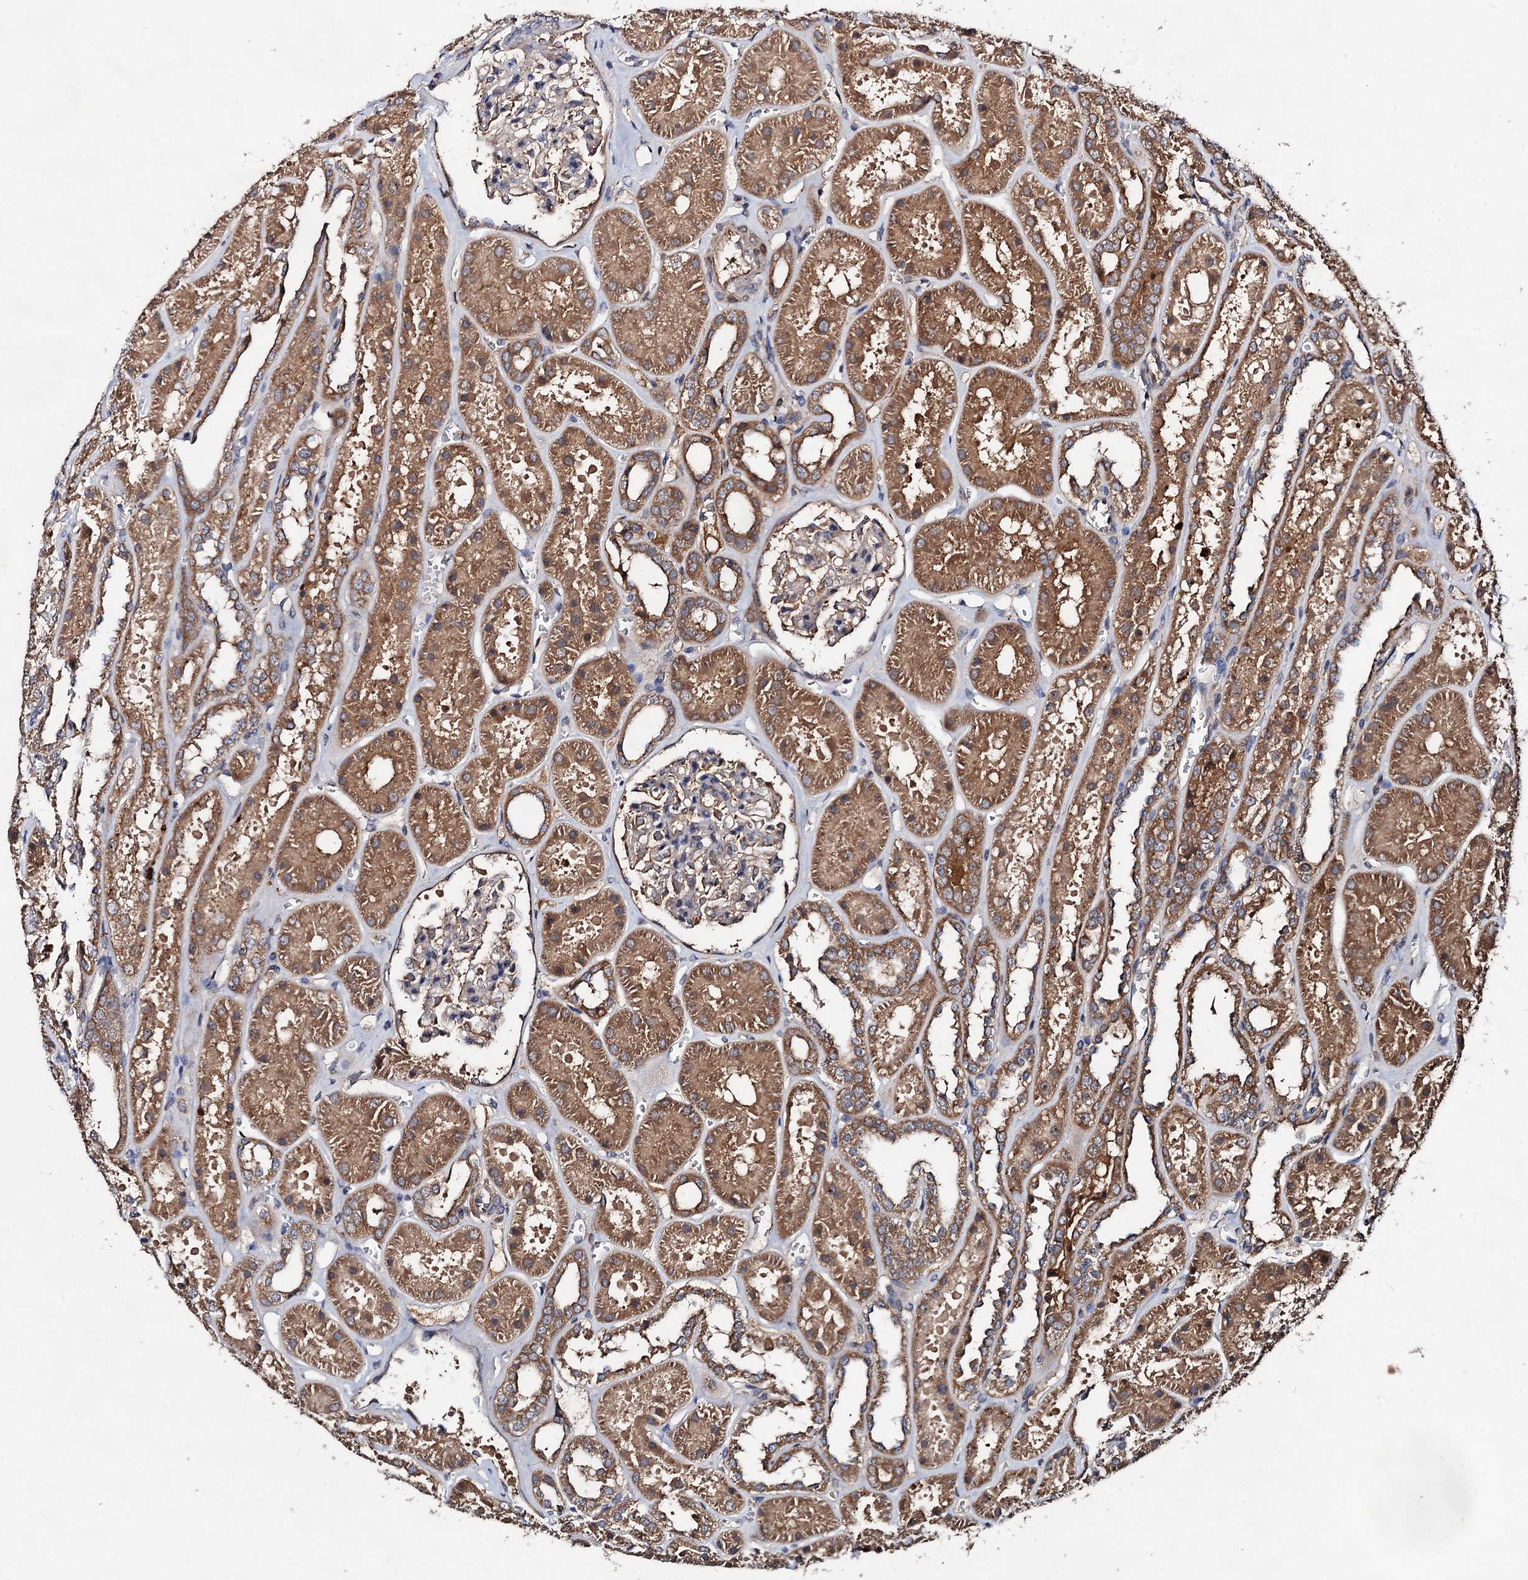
{"staining": {"intensity": "weak", "quantity": "25%-75%", "location": "cytoplasmic/membranous"}, "tissue": "kidney", "cell_type": "Cells in glomeruli", "image_type": "normal", "snomed": [{"axis": "morphology", "description": "Normal tissue, NOS"}, {"axis": "topography", "description": "Kidney"}], "caption": "Protein analysis of unremarkable kidney shows weak cytoplasmic/membranous staining in about 25%-75% of cells in glomeruli. The protein of interest is shown in brown color, while the nuclei are stained blue.", "gene": "TEX9", "patient": {"sex": "female", "age": 41}}